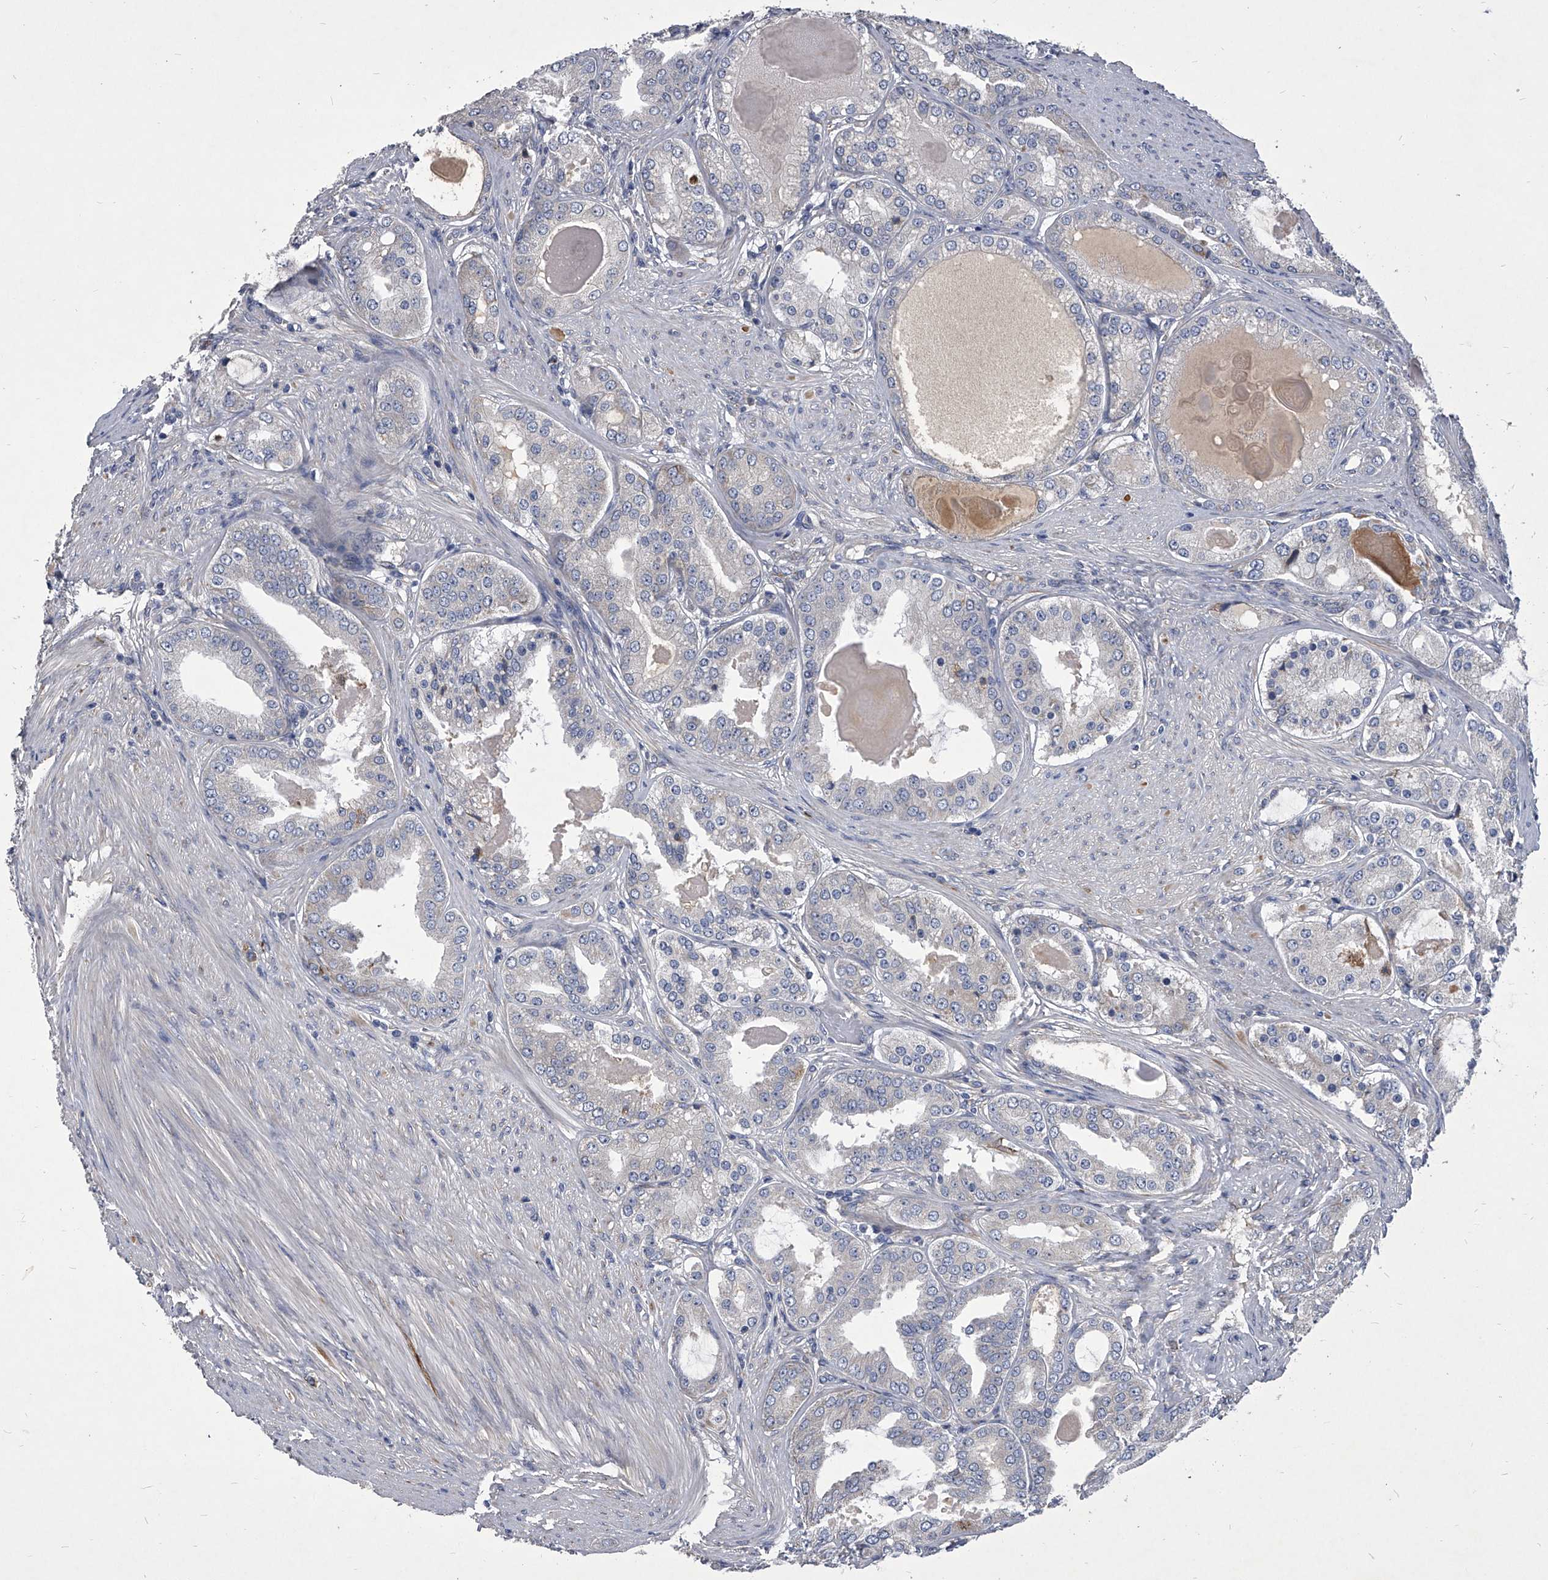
{"staining": {"intensity": "negative", "quantity": "none", "location": "none"}, "tissue": "prostate cancer", "cell_type": "Tumor cells", "image_type": "cancer", "snomed": [{"axis": "morphology", "description": "Adenocarcinoma, High grade"}, {"axis": "topography", "description": "Prostate"}], "caption": "Tumor cells show no significant protein staining in prostate cancer.", "gene": "CCR4", "patient": {"sex": "male", "age": 60}}